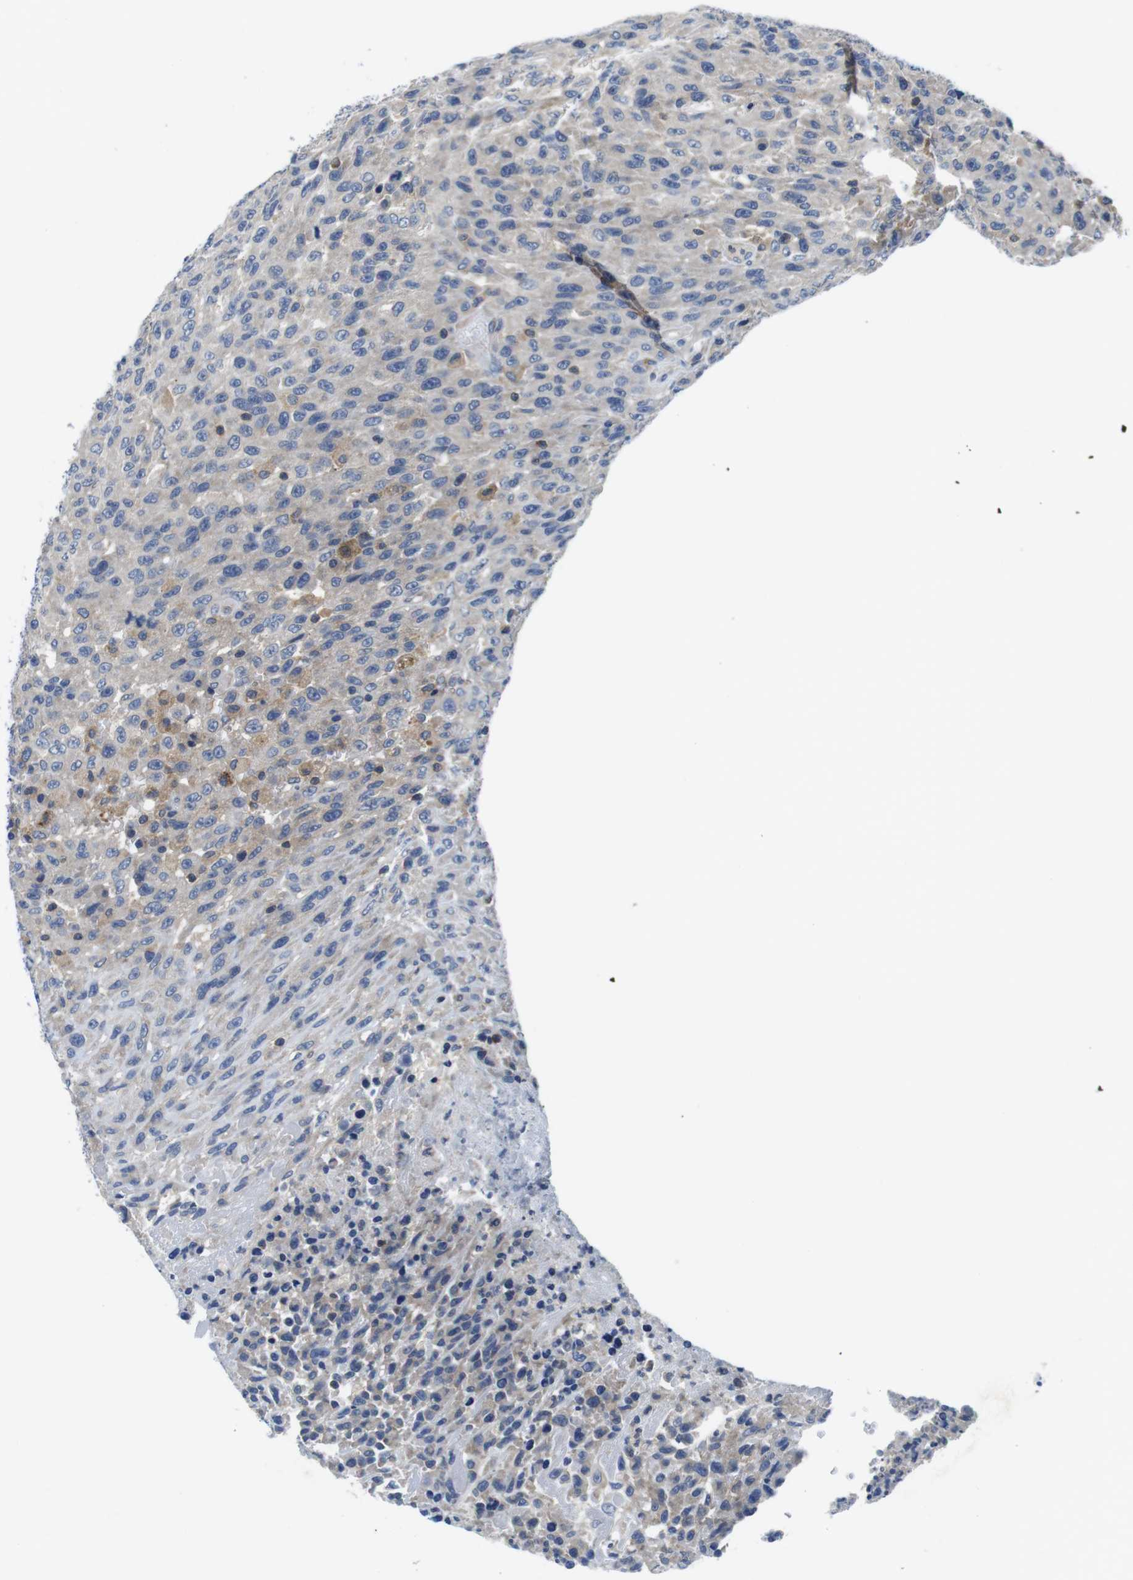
{"staining": {"intensity": "negative", "quantity": "none", "location": "none"}, "tissue": "urothelial cancer", "cell_type": "Tumor cells", "image_type": "cancer", "snomed": [{"axis": "morphology", "description": "Urothelial carcinoma, High grade"}, {"axis": "topography", "description": "Urinary bladder"}], "caption": "Immunohistochemical staining of urothelial cancer exhibits no significant expression in tumor cells. (DAB IHC, high magnification).", "gene": "PIK3CD", "patient": {"sex": "male", "age": 66}}